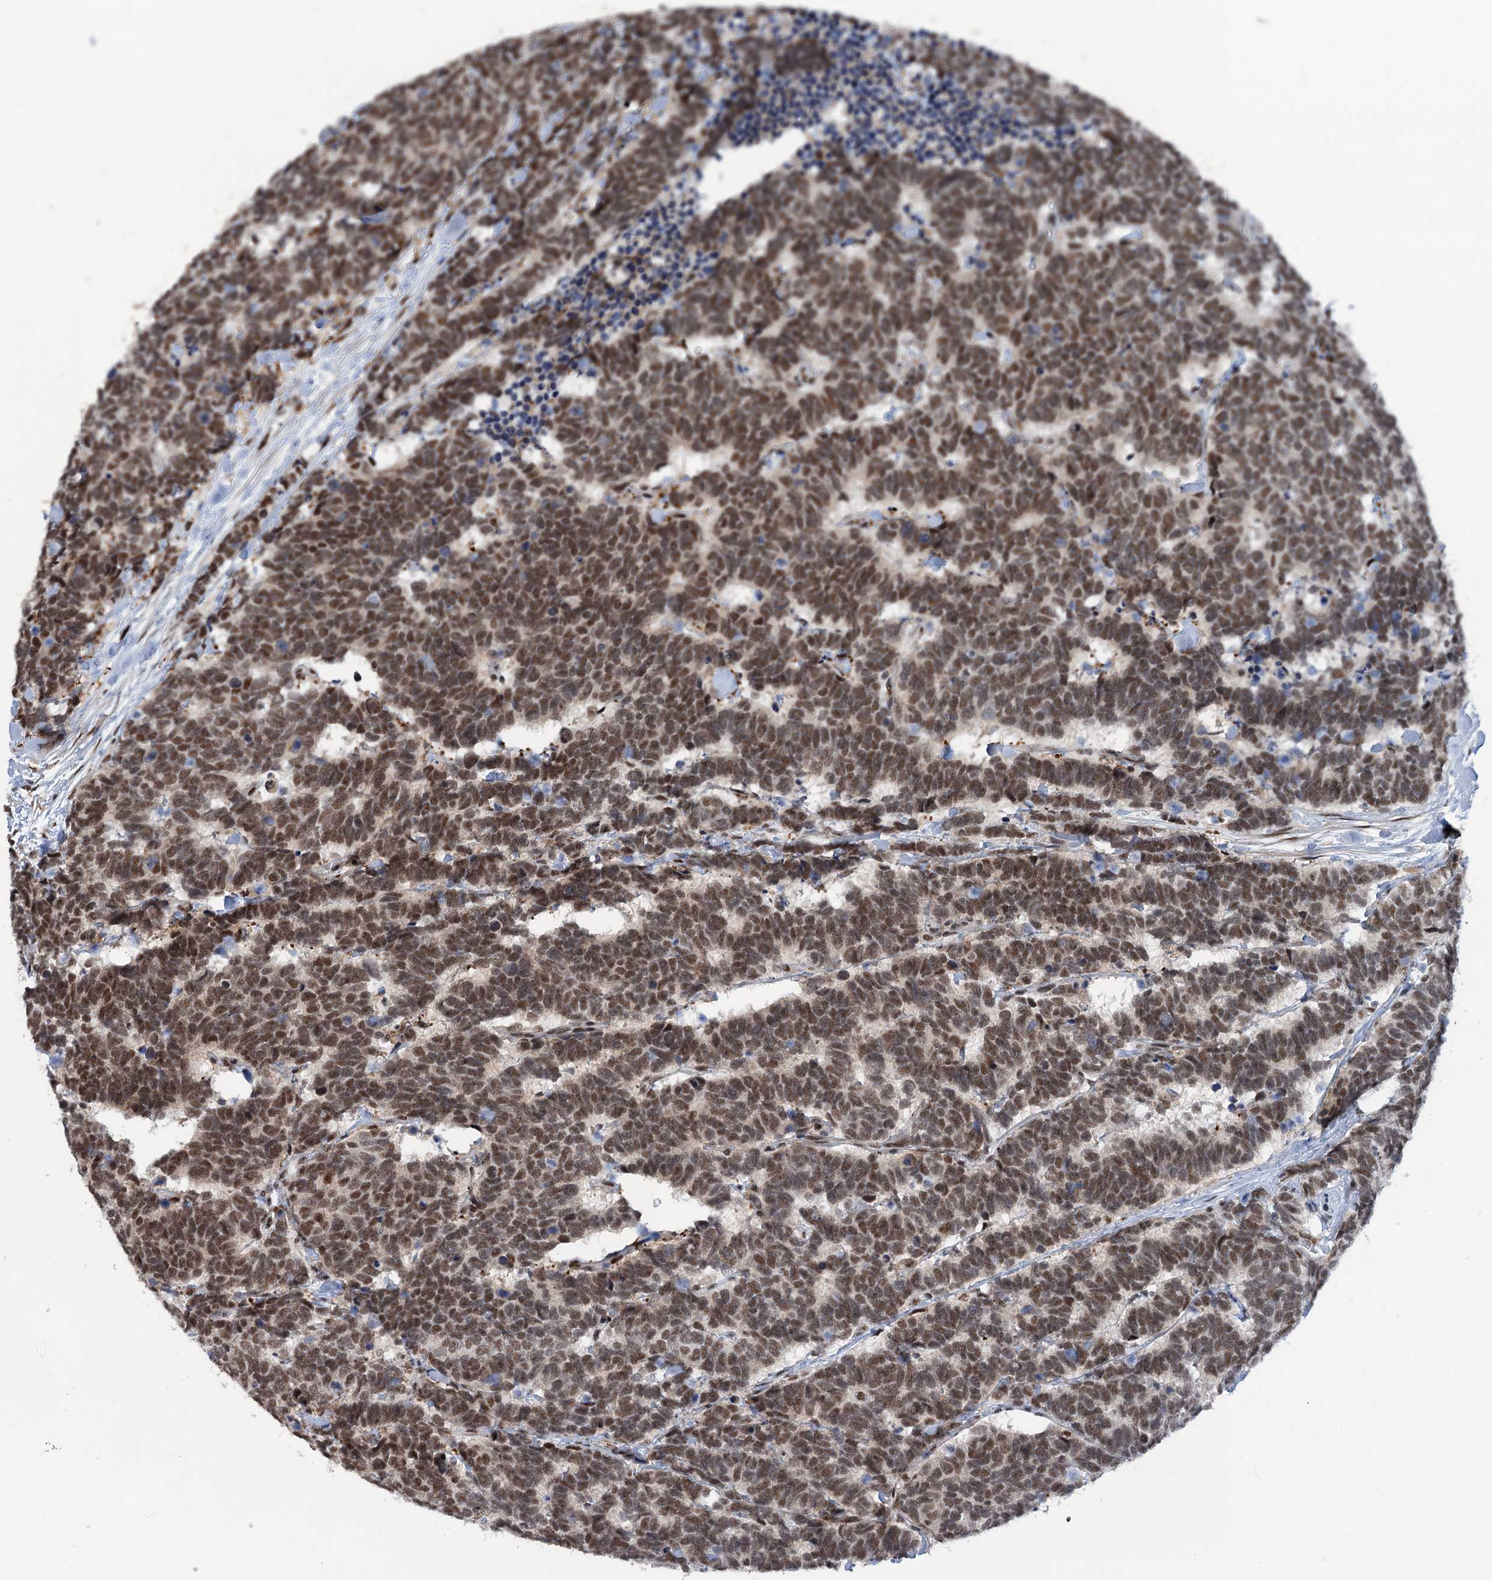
{"staining": {"intensity": "moderate", "quantity": ">75%", "location": "nuclear"}, "tissue": "carcinoid", "cell_type": "Tumor cells", "image_type": "cancer", "snomed": [{"axis": "morphology", "description": "Carcinoma, NOS"}, {"axis": "morphology", "description": "Carcinoid, malignant, NOS"}, {"axis": "topography", "description": "Urinary bladder"}], "caption": "Immunohistochemical staining of carcinoid reveals moderate nuclear protein staining in about >75% of tumor cells.", "gene": "PHF8", "patient": {"sex": "male", "age": 57}}